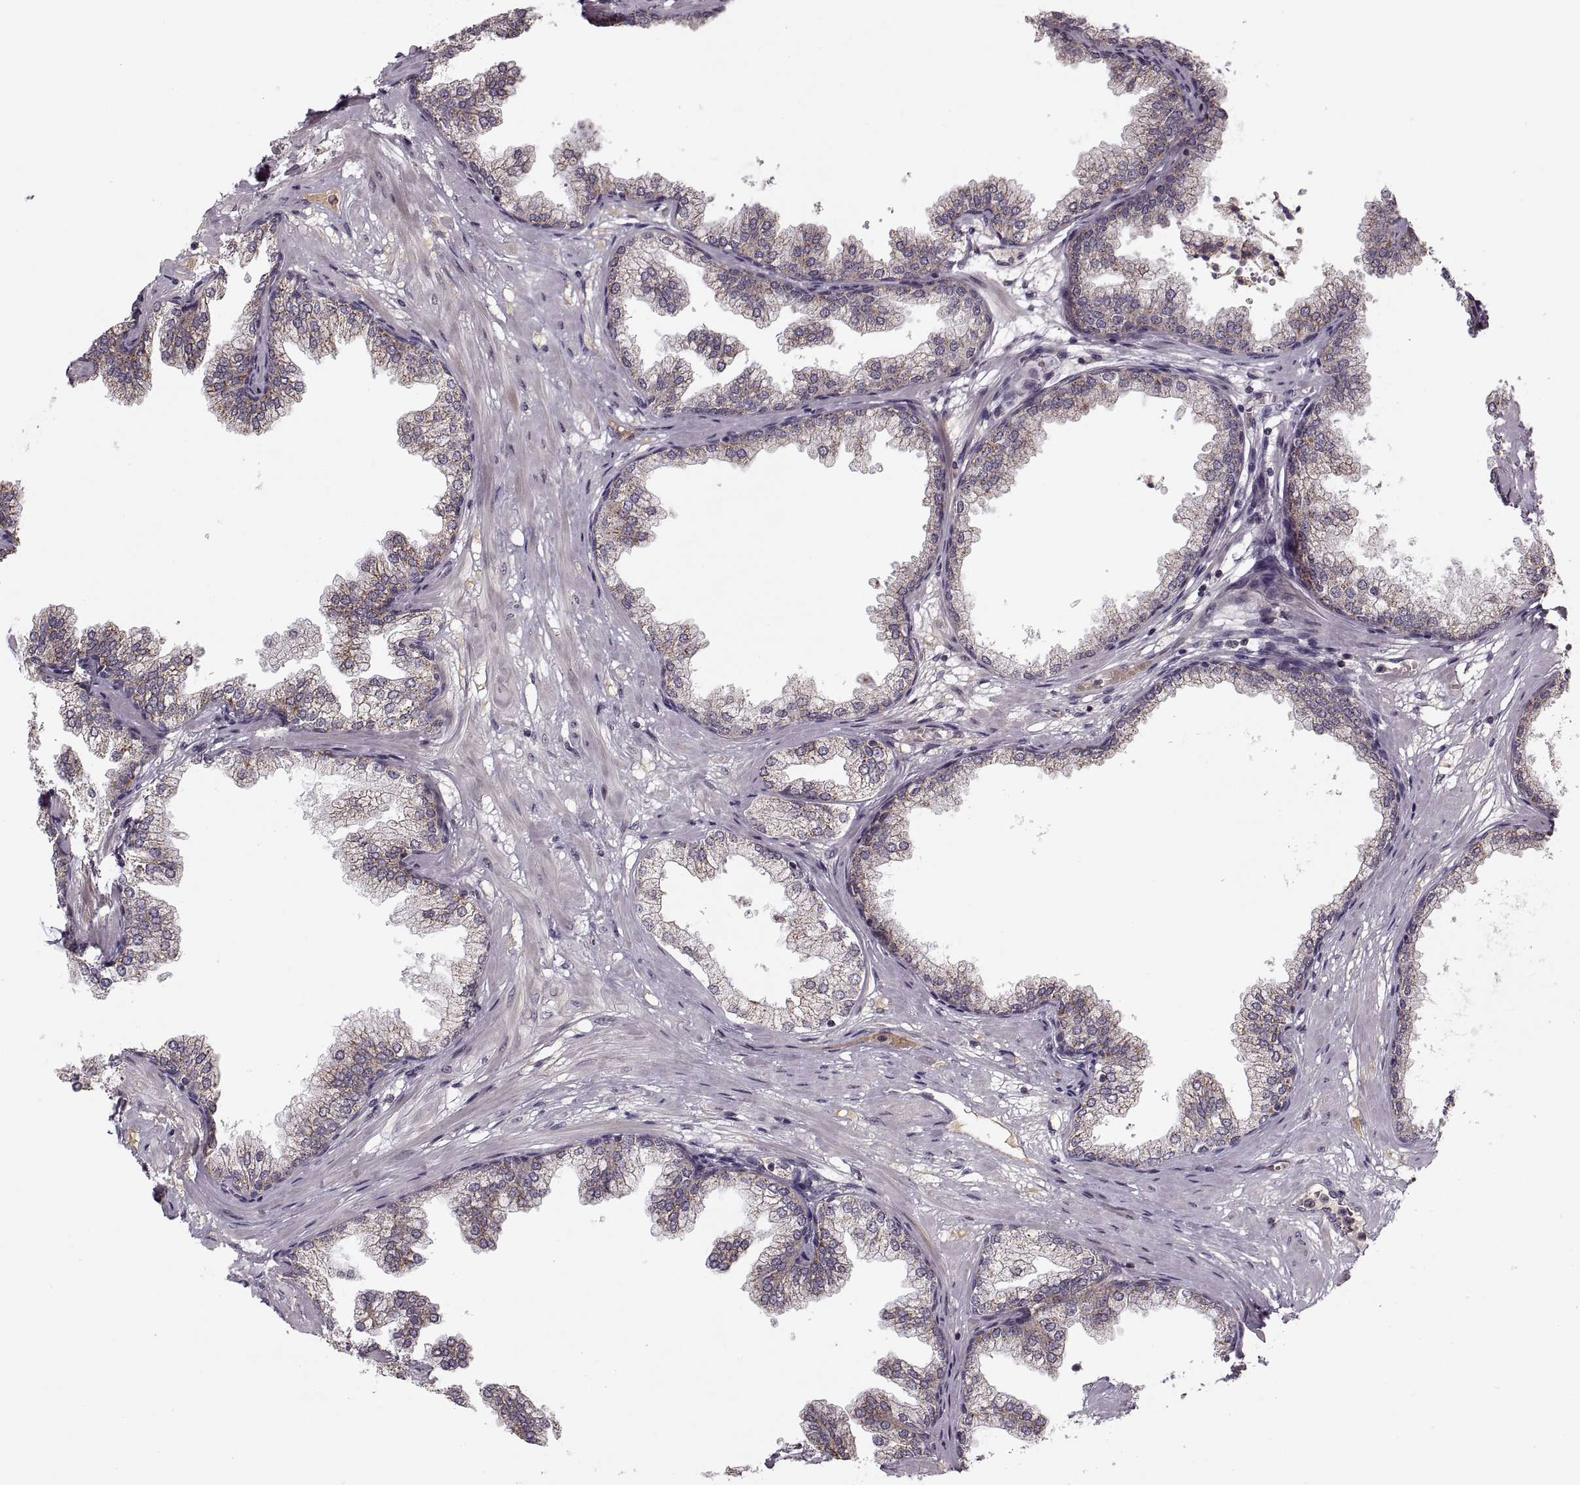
{"staining": {"intensity": "weak", "quantity": "<25%", "location": "cytoplasmic/membranous"}, "tissue": "prostate", "cell_type": "Glandular cells", "image_type": "normal", "snomed": [{"axis": "morphology", "description": "Normal tissue, NOS"}, {"axis": "topography", "description": "Prostate"}], "caption": "Glandular cells are negative for protein expression in unremarkable human prostate. (DAB IHC, high magnification).", "gene": "ASIC3", "patient": {"sex": "male", "age": 37}}